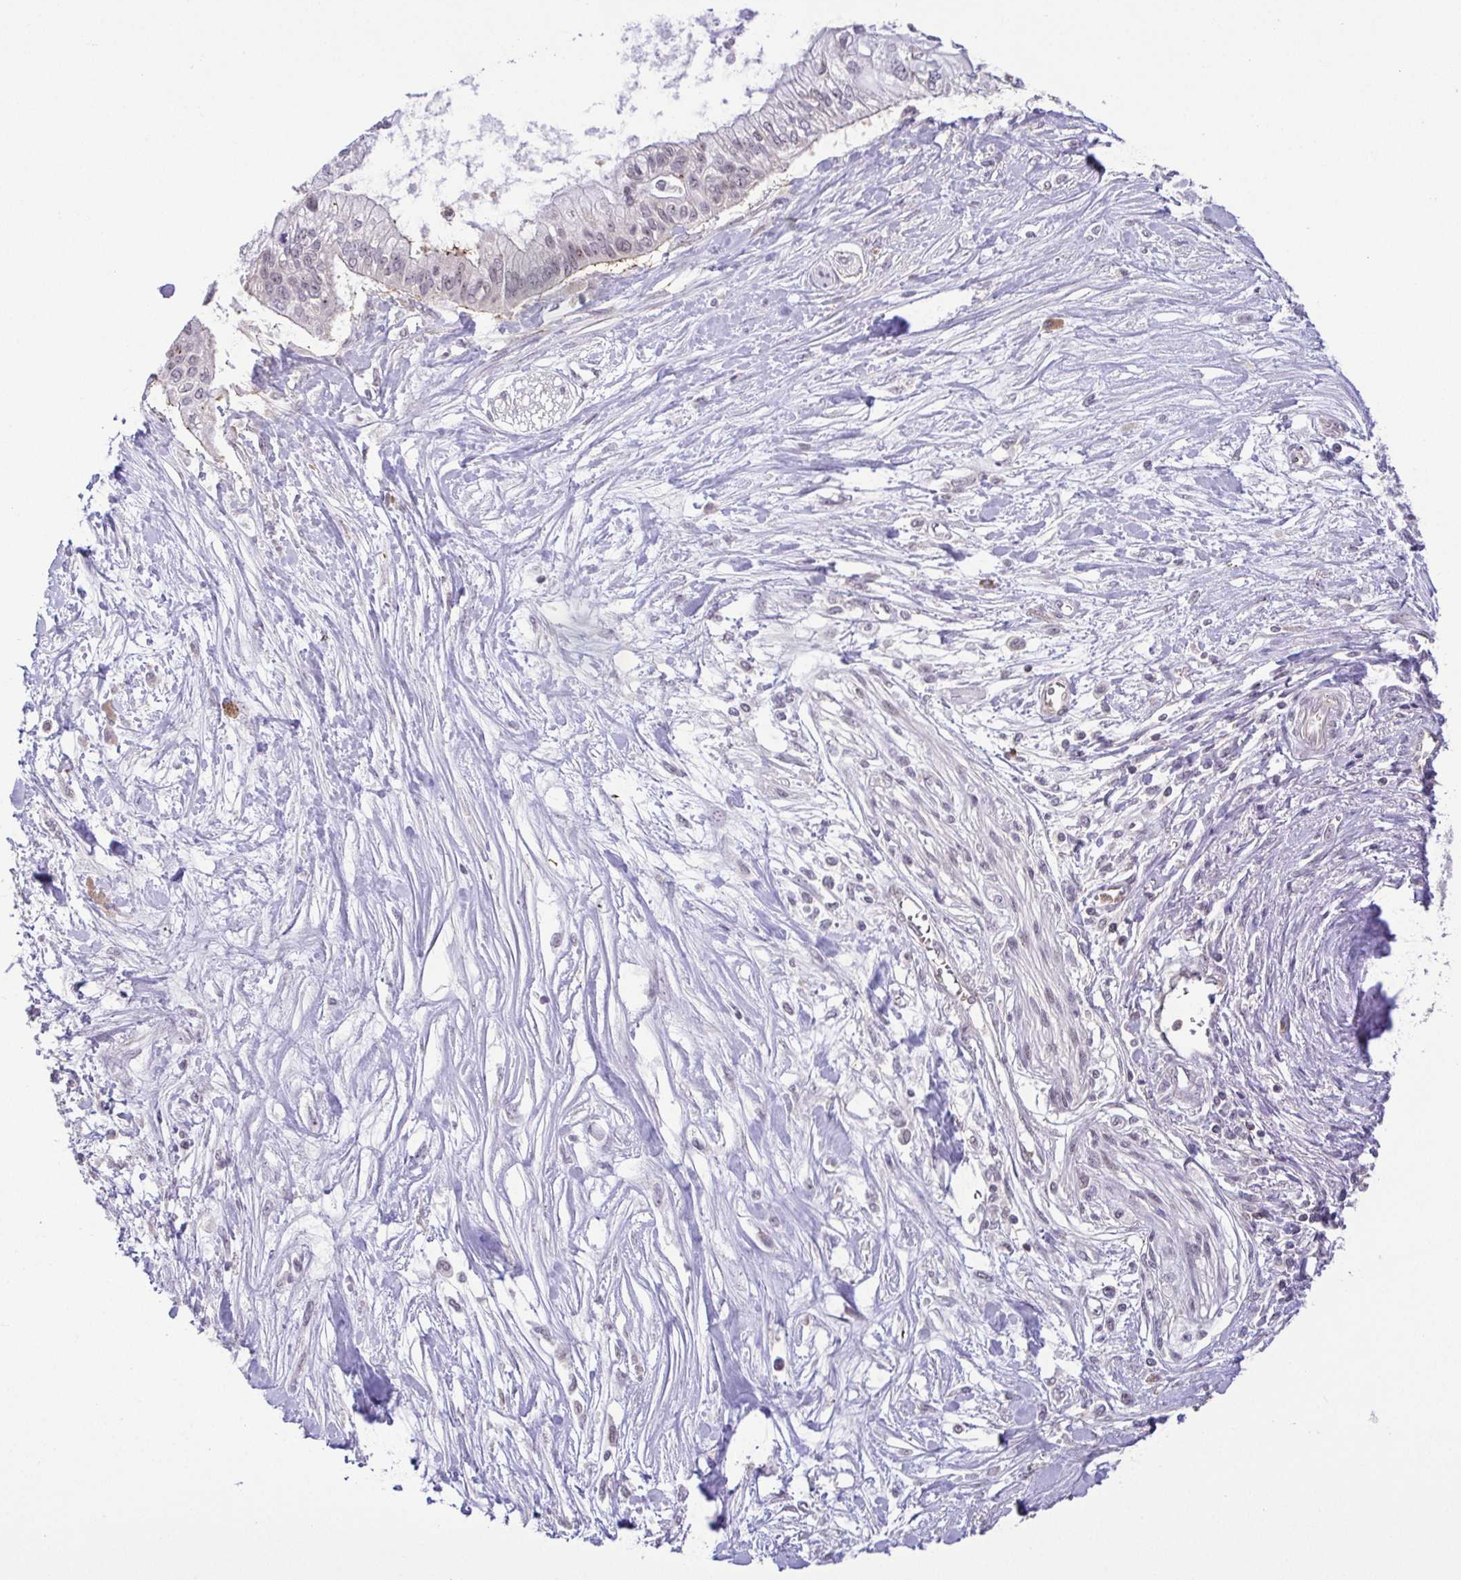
{"staining": {"intensity": "weak", "quantity": "<25%", "location": "nuclear"}, "tissue": "pancreatic cancer", "cell_type": "Tumor cells", "image_type": "cancer", "snomed": [{"axis": "morphology", "description": "Adenocarcinoma, NOS"}, {"axis": "topography", "description": "Pancreas"}], "caption": "A photomicrograph of pancreatic adenocarcinoma stained for a protein shows no brown staining in tumor cells.", "gene": "RSL24D1", "patient": {"sex": "female", "age": 77}}